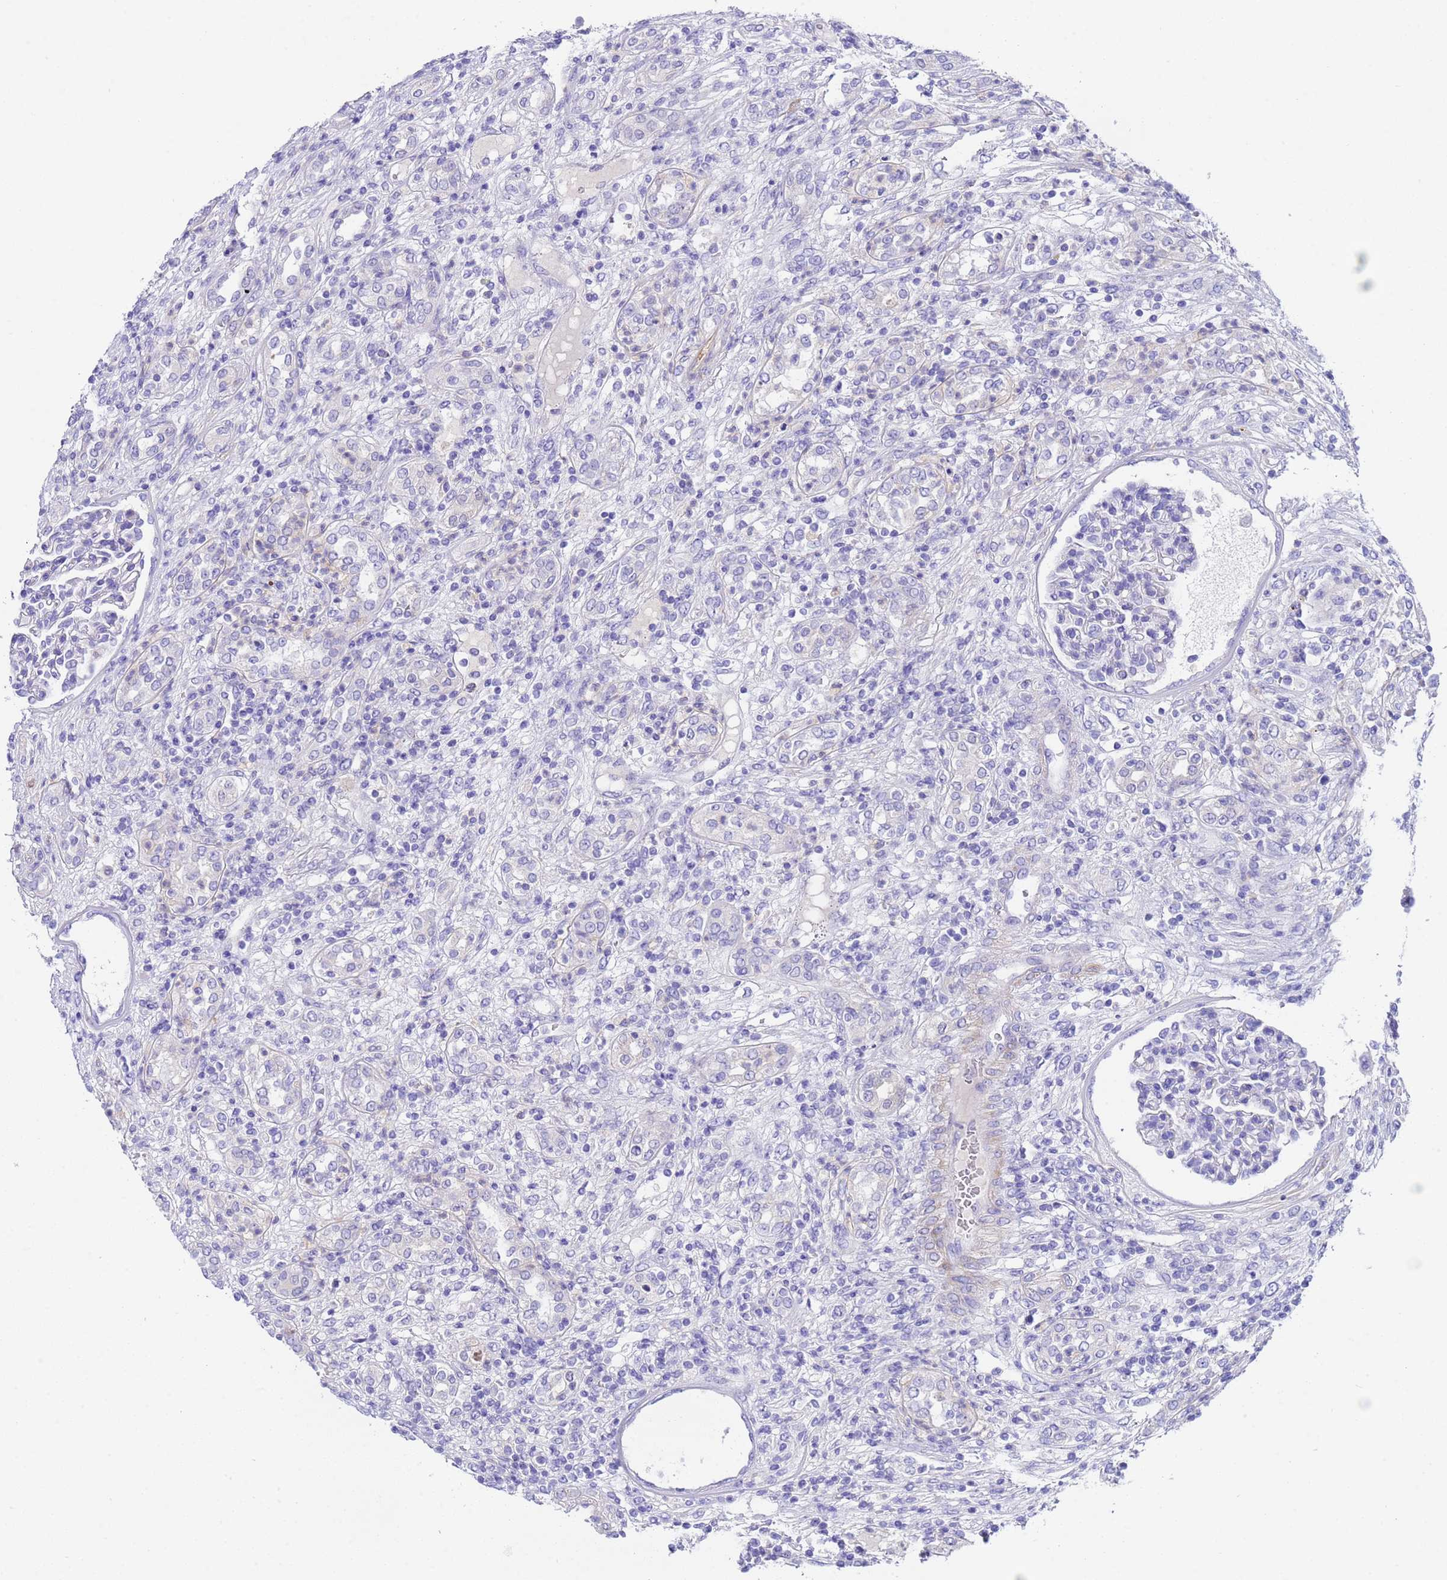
{"staining": {"intensity": "negative", "quantity": "none", "location": "none"}, "tissue": "renal cancer", "cell_type": "Tumor cells", "image_type": "cancer", "snomed": [{"axis": "morphology", "description": "Adenocarcinoma, NOS"}, {"axis": "topography", "description": "Kidney"}], "caption": "Tumor cells show no significant staining in renal cancer.", "gene": "USP38", "patient": {"sex": "female", "age": 54}}